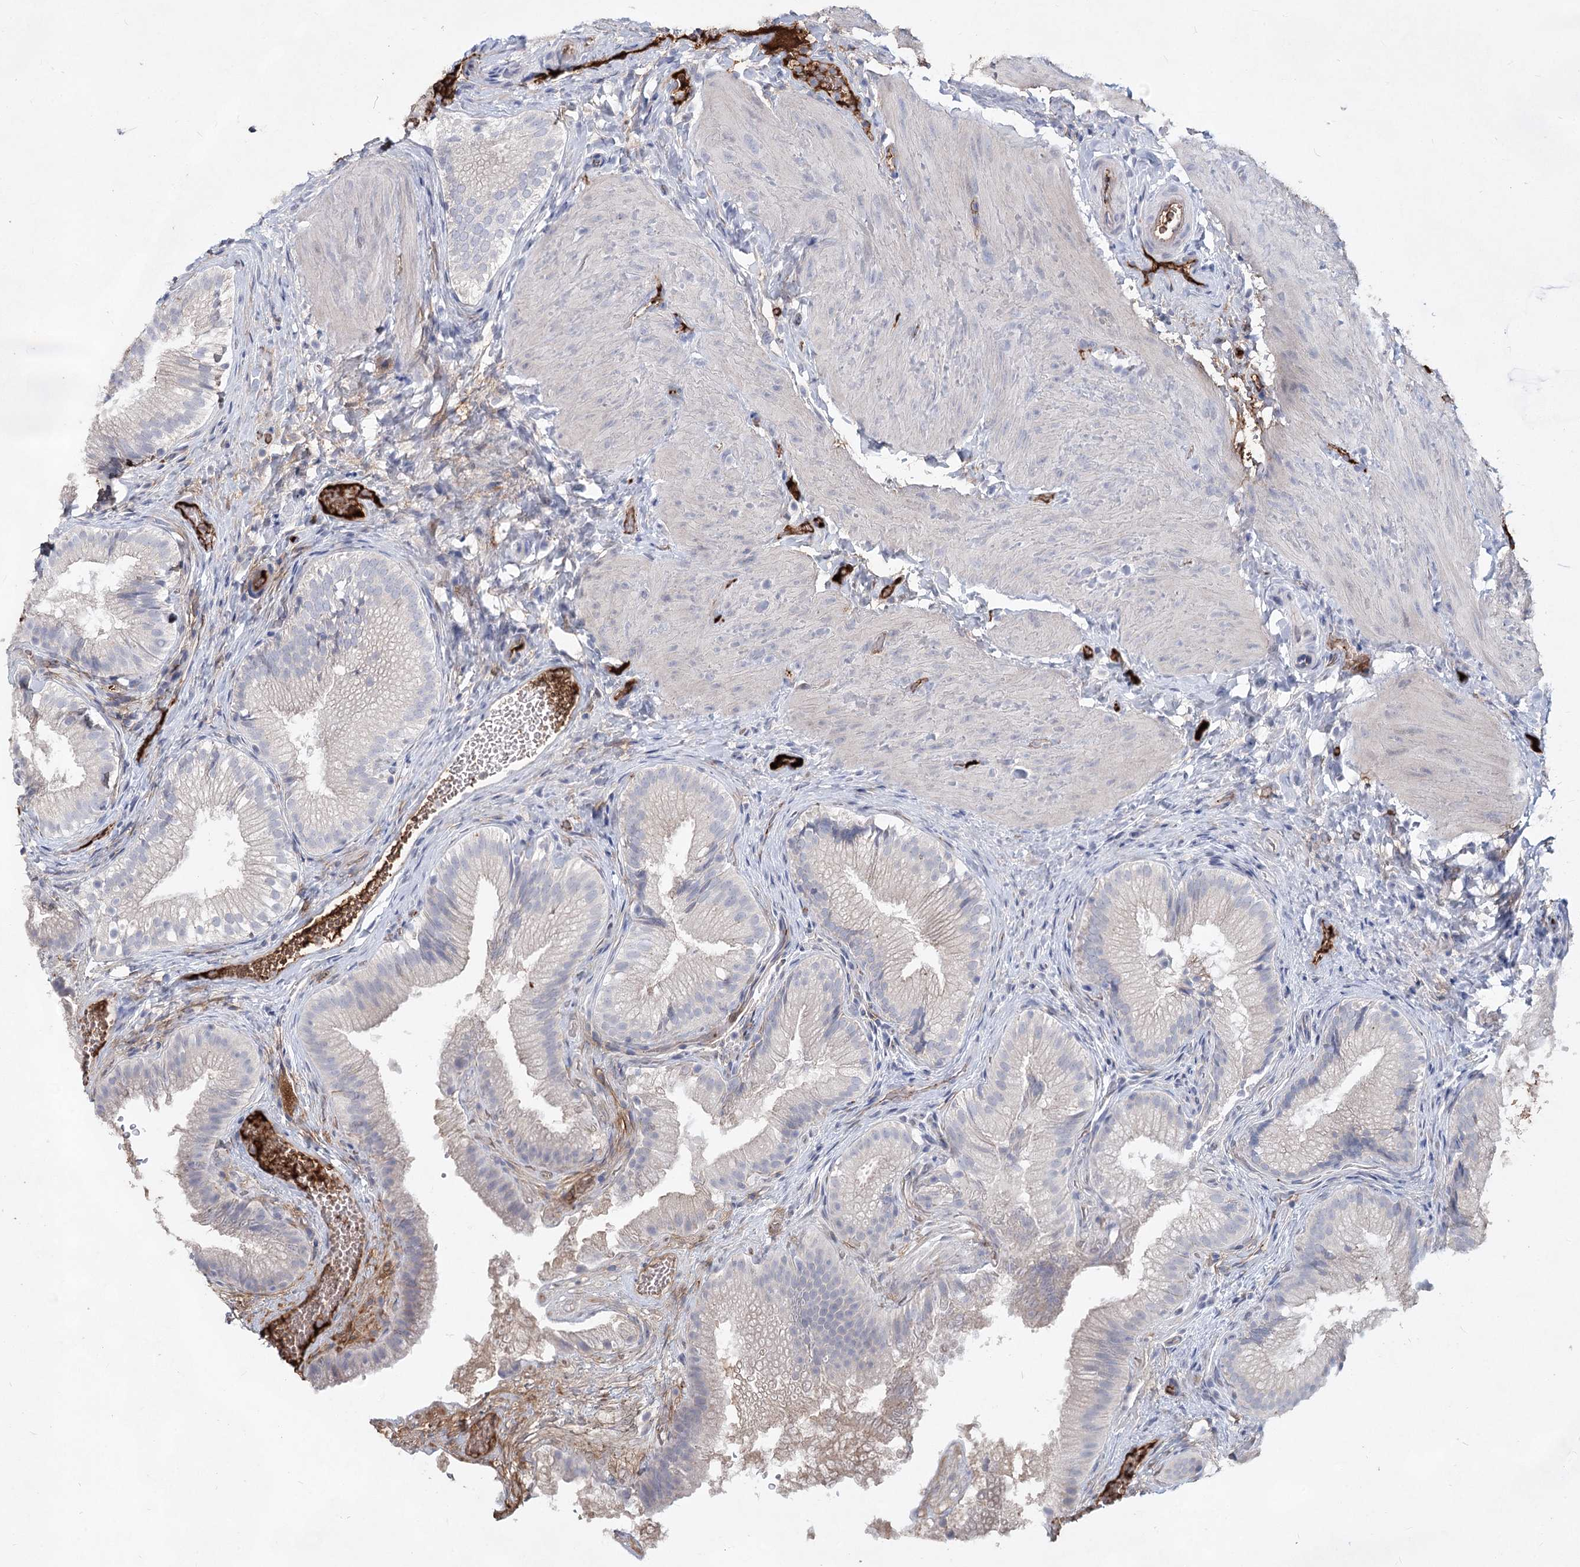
{"staining": {"intensity": "negative", "quantity": "none", "location": "none"}, "tissue": "gallbladder", "cell_type": "Glandular cells", "image_type": "normal", "snomed": [{"axis": "morphology", "description": "Normal tissue, NOS"}, {"axis": "topography", "description": "Gallbladder"}], "caption": "An immunohistochemistry photomicrograph of unremarkable gallbladder is shown. There is no staining in glandular cells of gallbladder. (DAB (3,3'-diaminobenzidine) immunohistochemistry (IHC) visualized using brightfield microscopy, high magnification).", "gene": "TASOR2", "patient": {"sex": "female", "age": 30}}